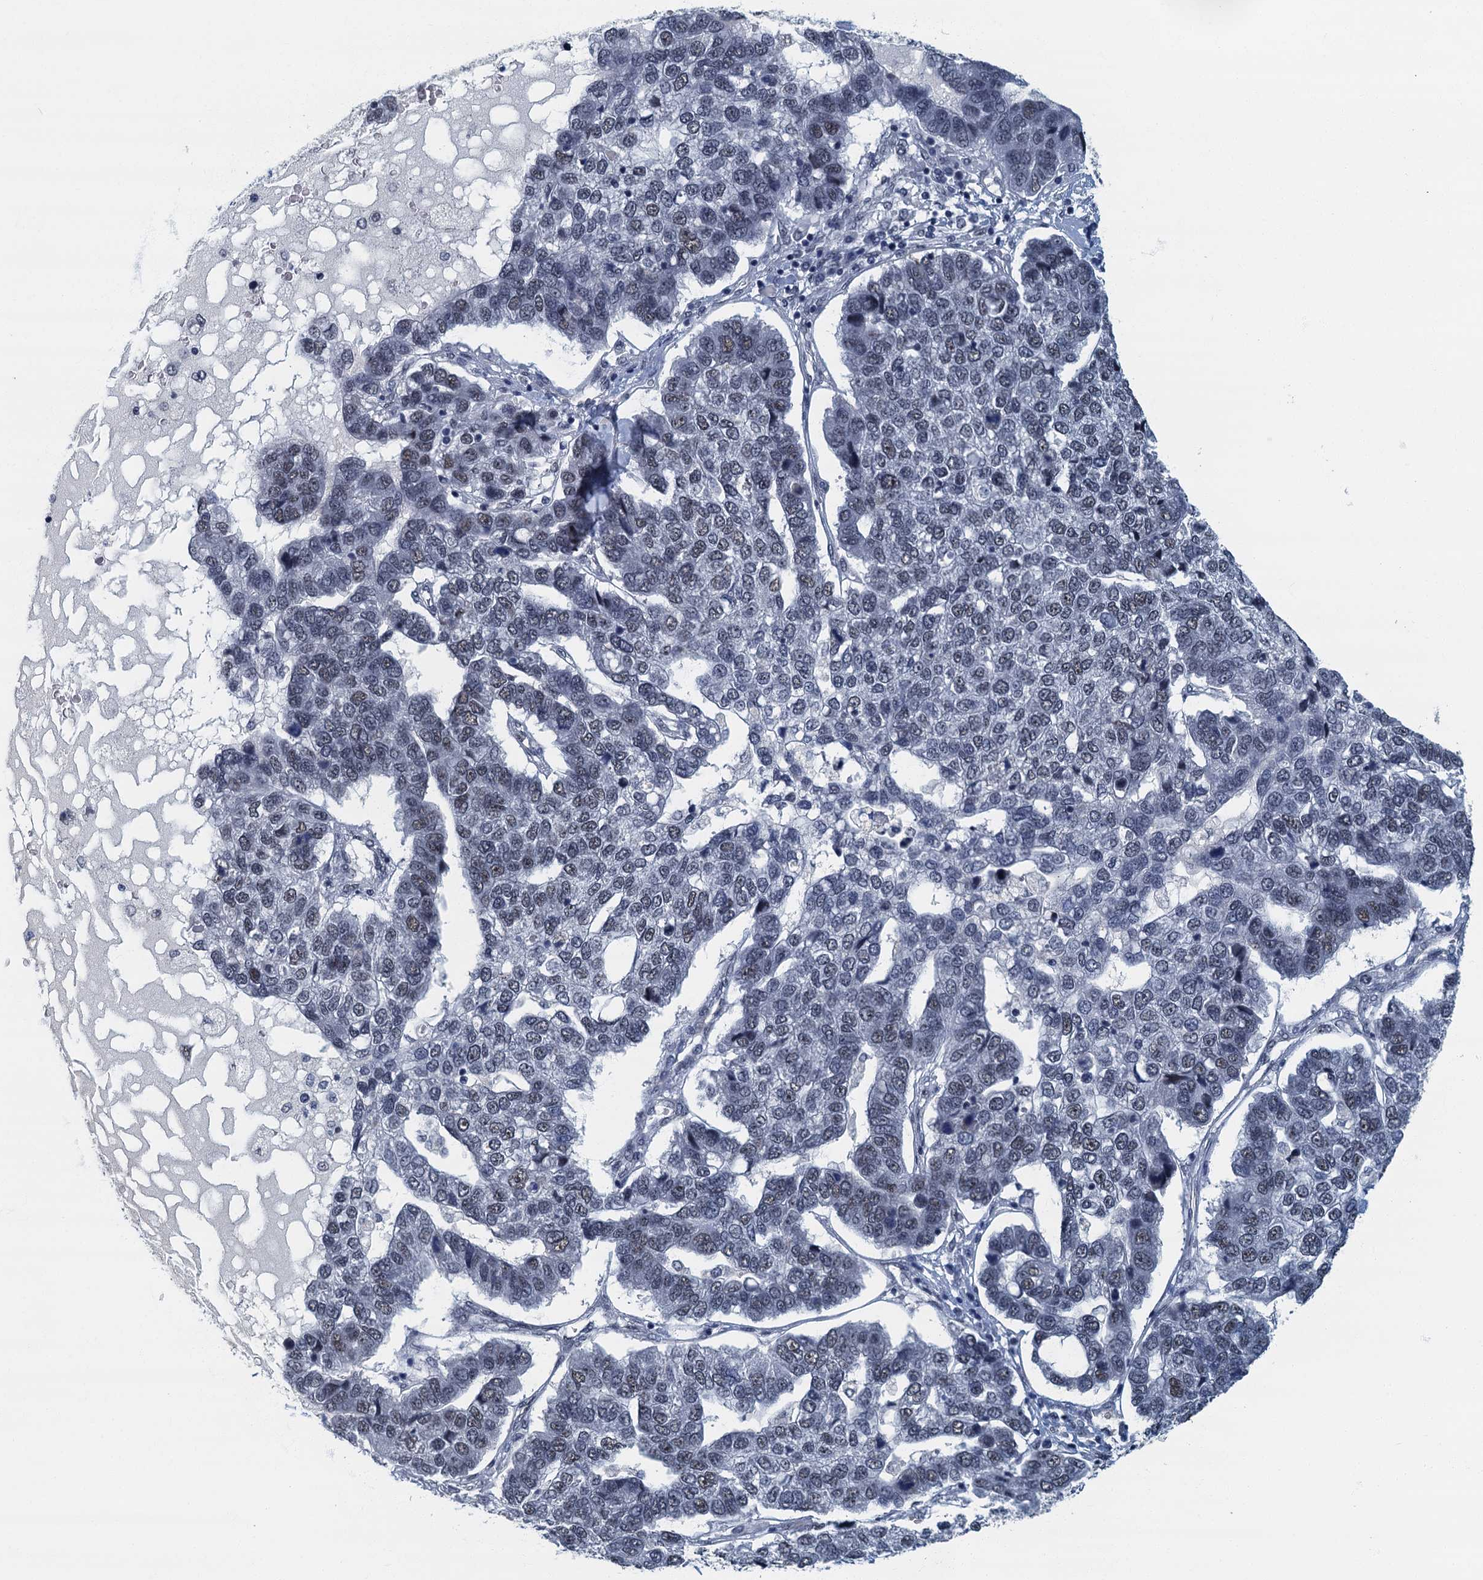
{"staining": {"intensity": "weak", "quantity": "<25%", "location": "nuclear"}, "tissue": "pancreatic cancer", "cell_type": "Tumor cells", "image_type": "cancer", "snomed": [{"axis": "morphology", "description": "Adenocarcinoma, NOS"}, {"axis": "topography", "description": "Pancreas"}], "caption": "Micrograph shows no protein positivity in tumor cells of adenocarcinoma (pancreatic) tissue.", "gene": "GADL1", "patient": {"sex": "female", "age": 61}}